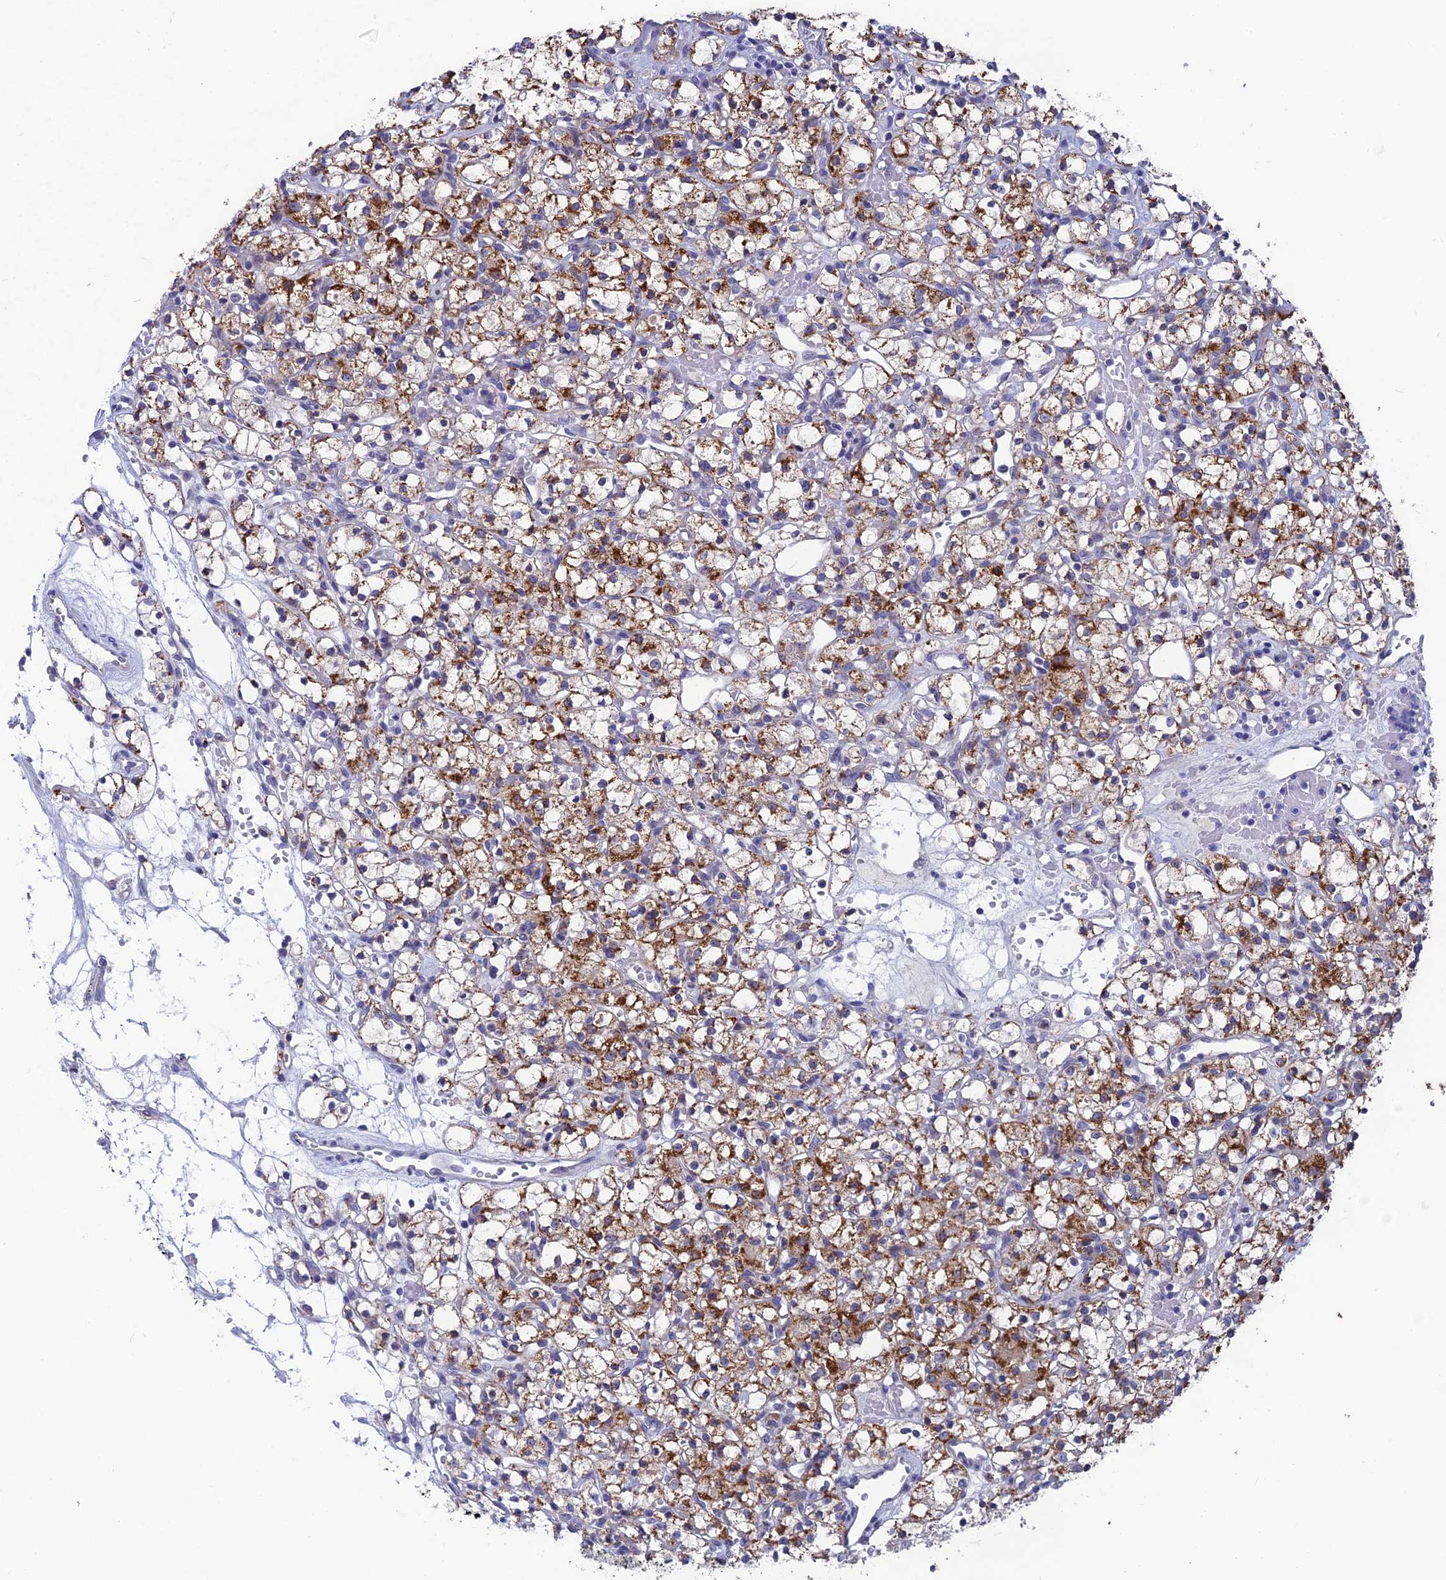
{"staining": {"intensity": "moderate", "quantity": ">75%", "location": "cytoplasmic/membranous"}, "tissue": "renal cancer", "cell_type": "Tumor cells", "image_type": "cancer", "snomed": [{"axis": "morphology", "description": "Adenocarcinoma, NOS"}, {"axis": "topography", "description": "Kidney"}], "caption": "Protein staining shows moderate cytoplasmic/membranous positivity in about >75% of tumor cells in adenocarcinoma (renal). The staining was performed using DAB, with brown indicating positive protein expression. Nuclei are stained blue with hematoxylin.", "gene": "AK4", "patient": {"sex": "female", "age": 59}}